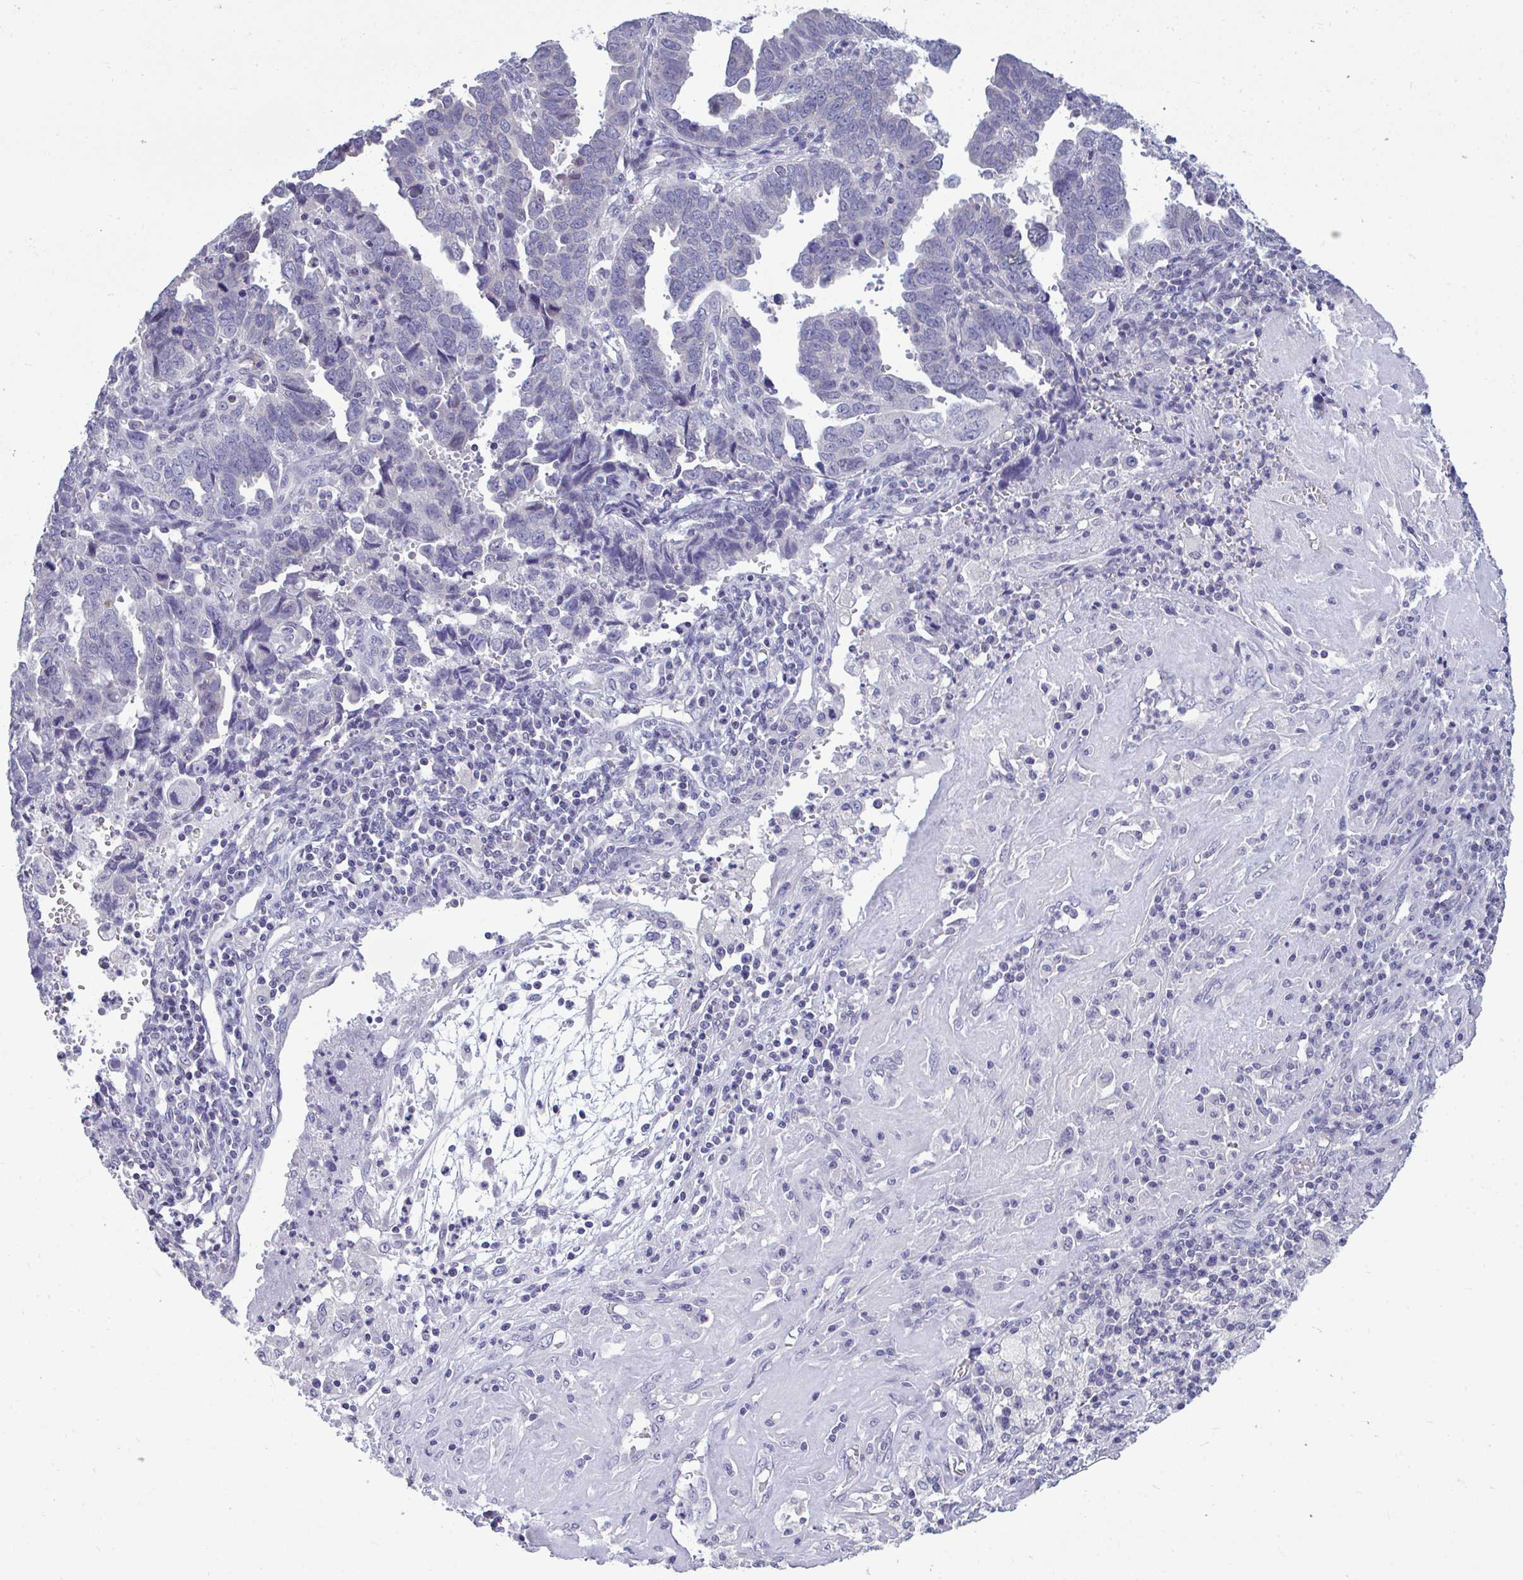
{"staining": {"intensity": "negative", "quantity": "none", "location": "none"}, "tissue": "endometrial cancer", "cell_type": "Tumor cells", "image_type": "cancer", "snomed": [{"axis": "morphology", "description": "Adenocarcinoma, NOS"}, {"axis": "topography", "description": "Uterus"}], "caption": "Tumor cells show no significant staining in adenocarcinoma (endometrial).", "gene": "PIGK", "patient": {"sex": "female", "age": 62}}